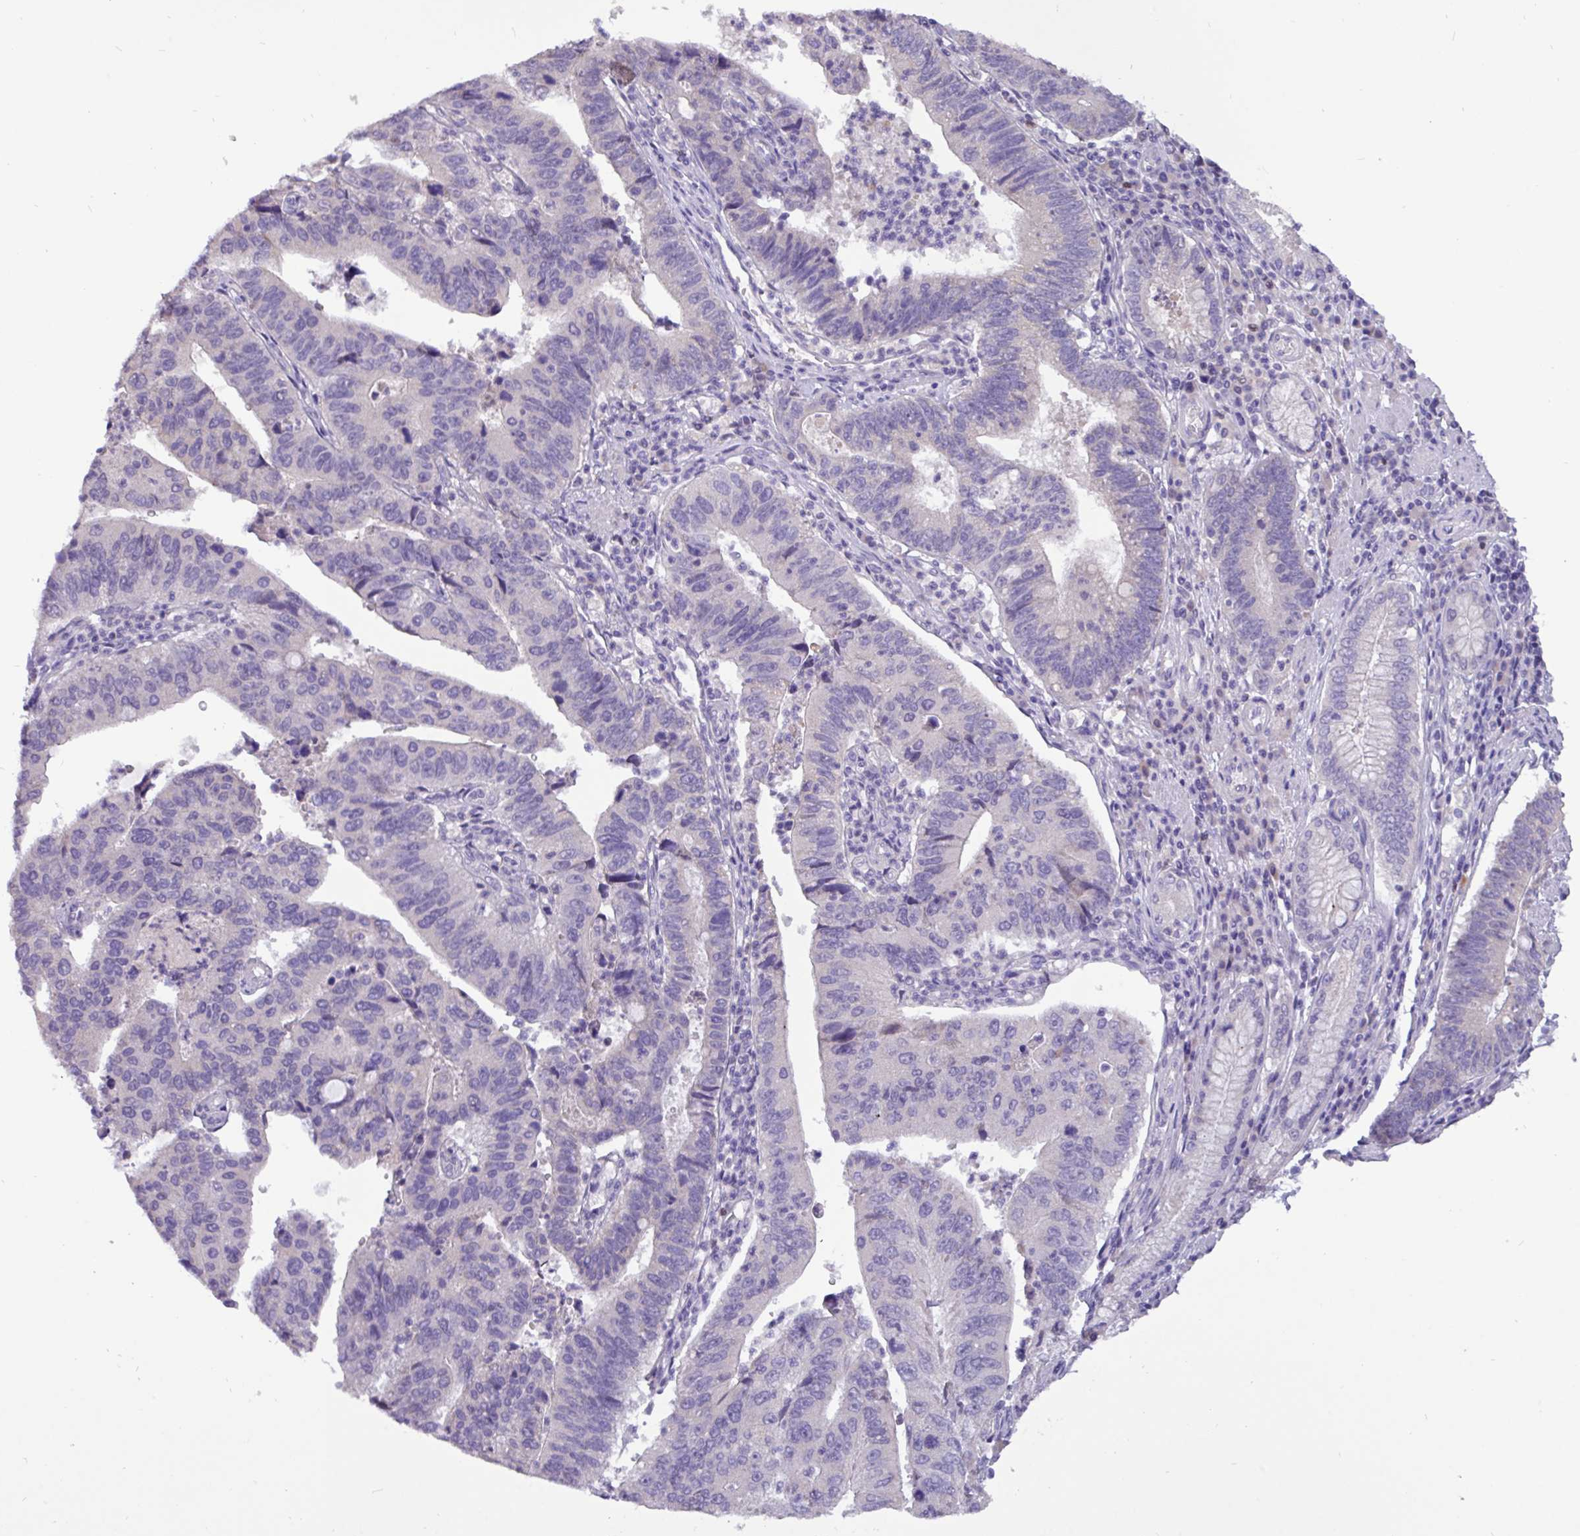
{"staining": {"intensity": "negative", "quantity": "none", "location": "none"}, "tissue": "stomach cancer", "cell_type": "Tumor cells", "image_type": "cancer", "snomed": [{"axis": "morphology", "description": "Adenocarcinoma, NOS"}, {"axis": "topography", "description": "Stomach"}], "caption": "Immunohistochemistry micrograph of neoplastic tissue: adenocarcinoma (stomach) stained with DAB (3,3'-diaminobenzidine) reveals no significant protein positivity in tumor cells.", "gene": "PAX8", "patient": {"sex": "male", "age": 59}}